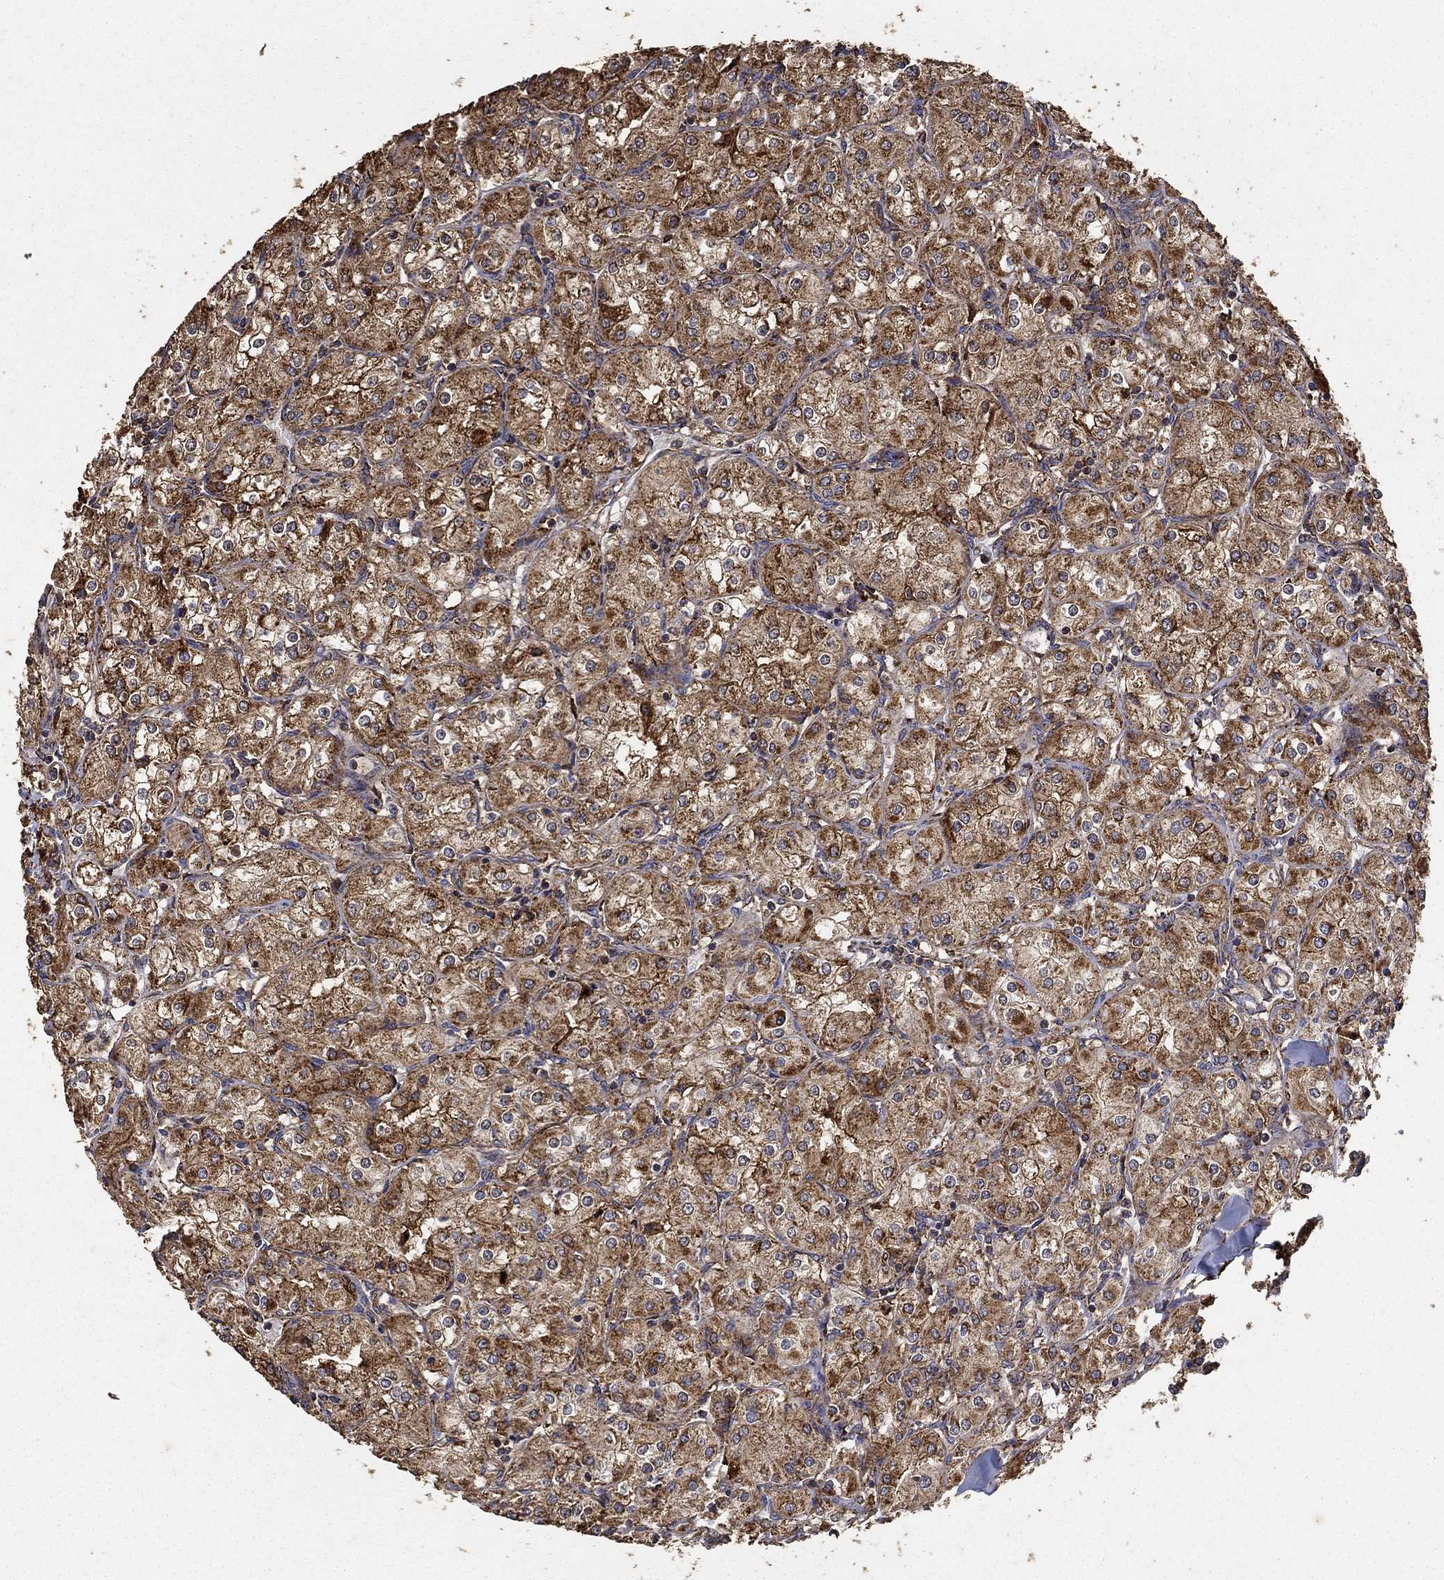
{"staining": {"intensity": "strong", "quantity": ">75%", "location": "cytoplasmic/membranous"}, "tissue": "renal cancer", "cell_type": "Tumor cells", "image_type": "cancer", "snomed": [{"axis": "morphology", "description": "Adenocarcinoma, NOS"}, {"axis": "topography", "description": "Kidney"}], "caption": "Immunohistochemical staining of renal cancer exhibits high levels of strong cytoplasmic/membranous positivity in approximately >75% of tumor cells. (Stains: DAB in brown, nuclei in blue, Microscopy: brightfield microscopy at high magnification).", "gene": "IFRD1", "patient": {"sex": "male", "age": 77}}